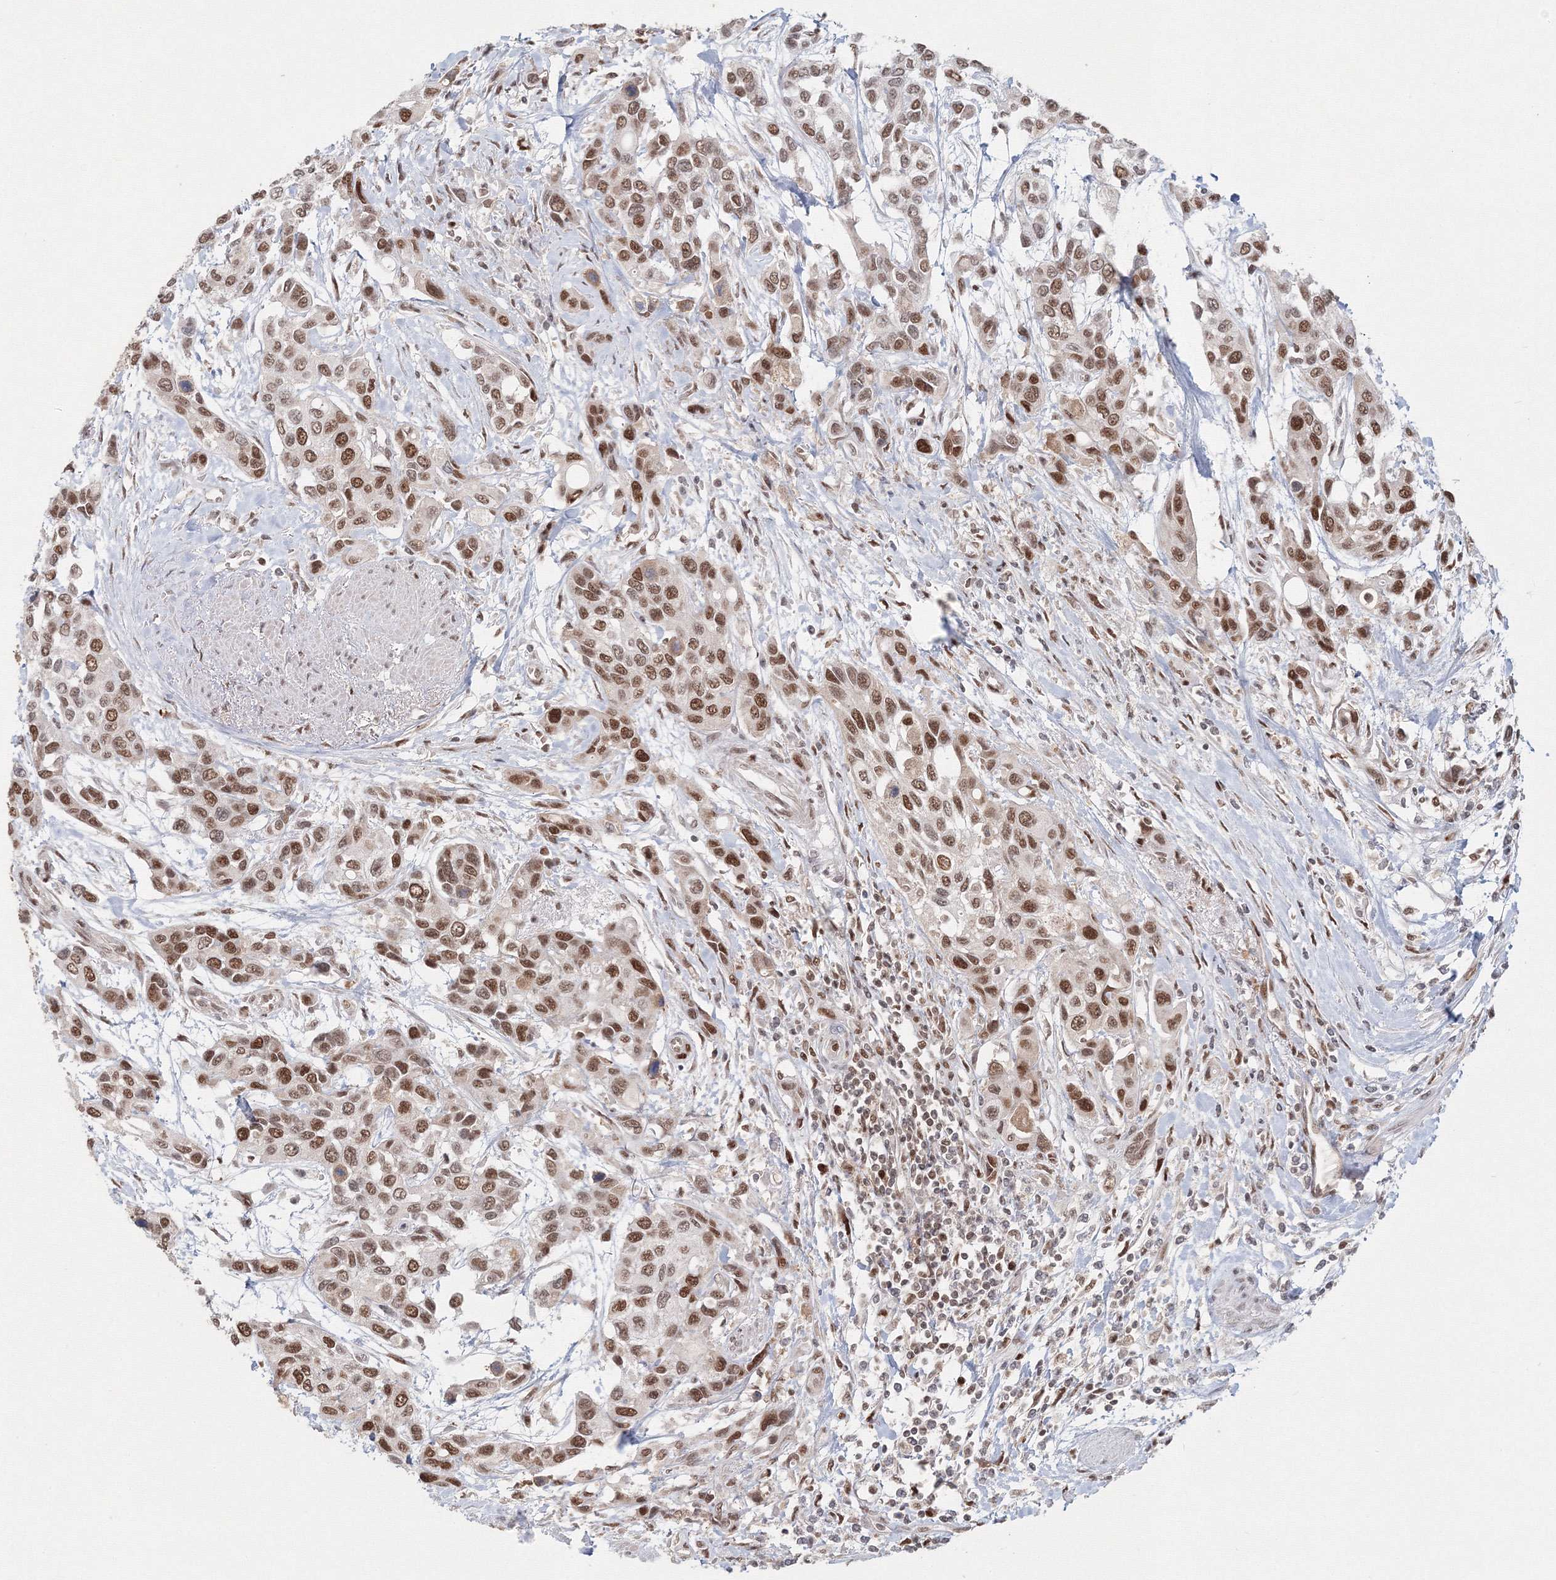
{"staining": {"intensity": "moderate", "quantity": ">75%", "location": "nuclear"}, "tissue": "urothelial cancer", "cell_type": "Tumor cells", "image_type": "cancer", "snomed": [{"axis": "morphology", "description": "Normal tissue, NOS"}, {"axis": "morphology", "description": "Urothelial carcinoma, High grade"}, {"axis": "topography", "description": "Vascular tissue"}, {"axis": "topography", "description": "Urinary bladder"}], "caption": "Tumor cells exhibit medium levels of moderate nuclear positivity in about >75% of cells in urothelial cancer.", "gene": "IWS1", "patient": {"sex": "female", "age": 56}}